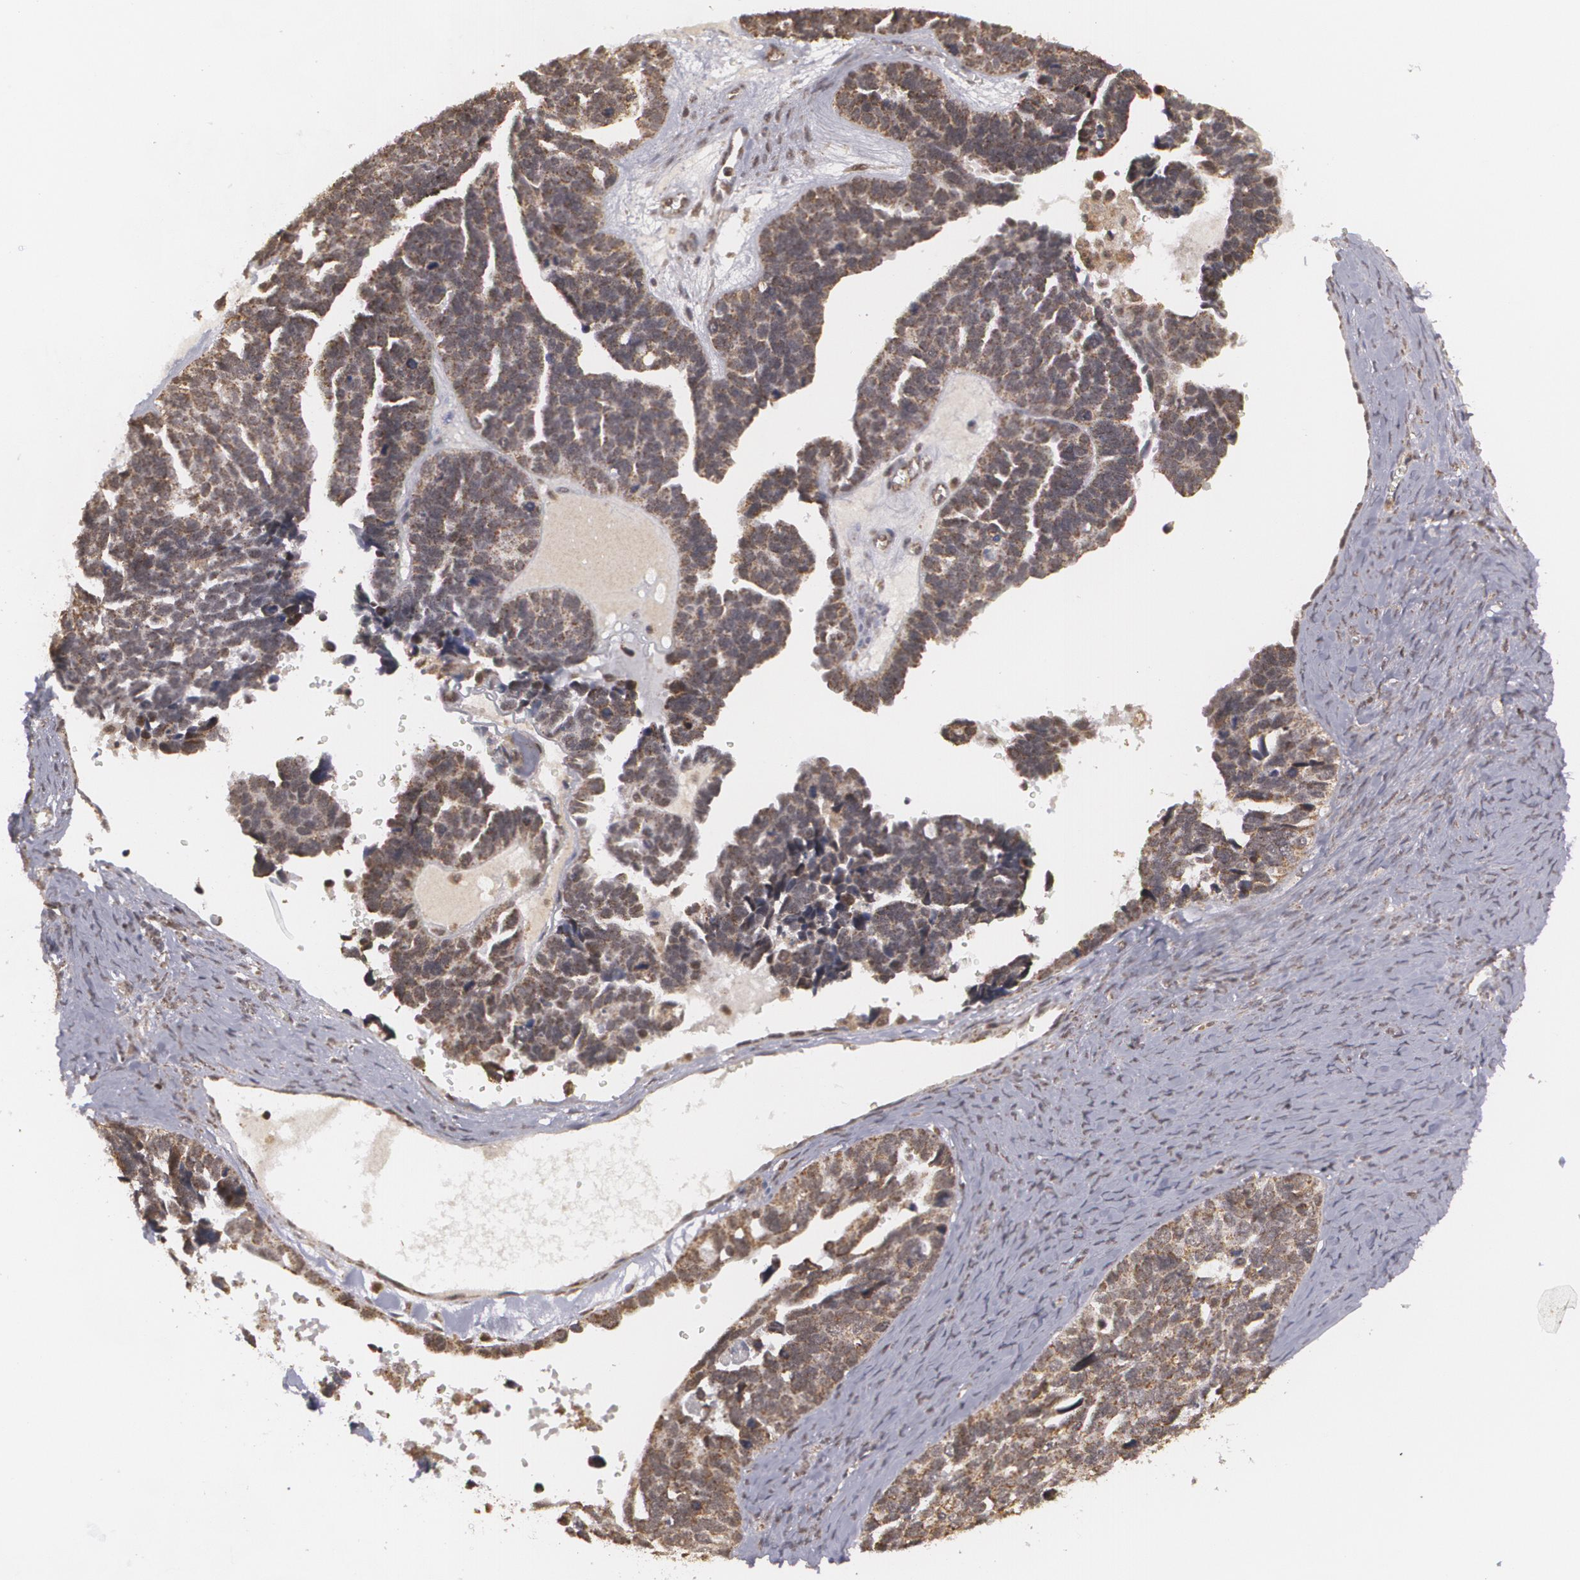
{"staining": {"intensity": "weak", "quantity": ">75%", "location": "cytoplasmic/membranous,nuclear"}, "tissue": "ovarian cancer", "cell_type": "Tumor cells", "image_type": "cancer", "snomed": [{"axis": "morphology", "description": "Cystadenocarcinoma, serous, NOS"}, {"axis": "topography", "description": "Ovary"}], "caption": "Protein analysis of ovarian serous cystadenocarcinoma tissue reveals weak cytoplasmic/membranous and nuclear expression in approximately >75% of tumor cells.", "gene": "MXD1", "patient": {"sex": "female", "age": 77}}